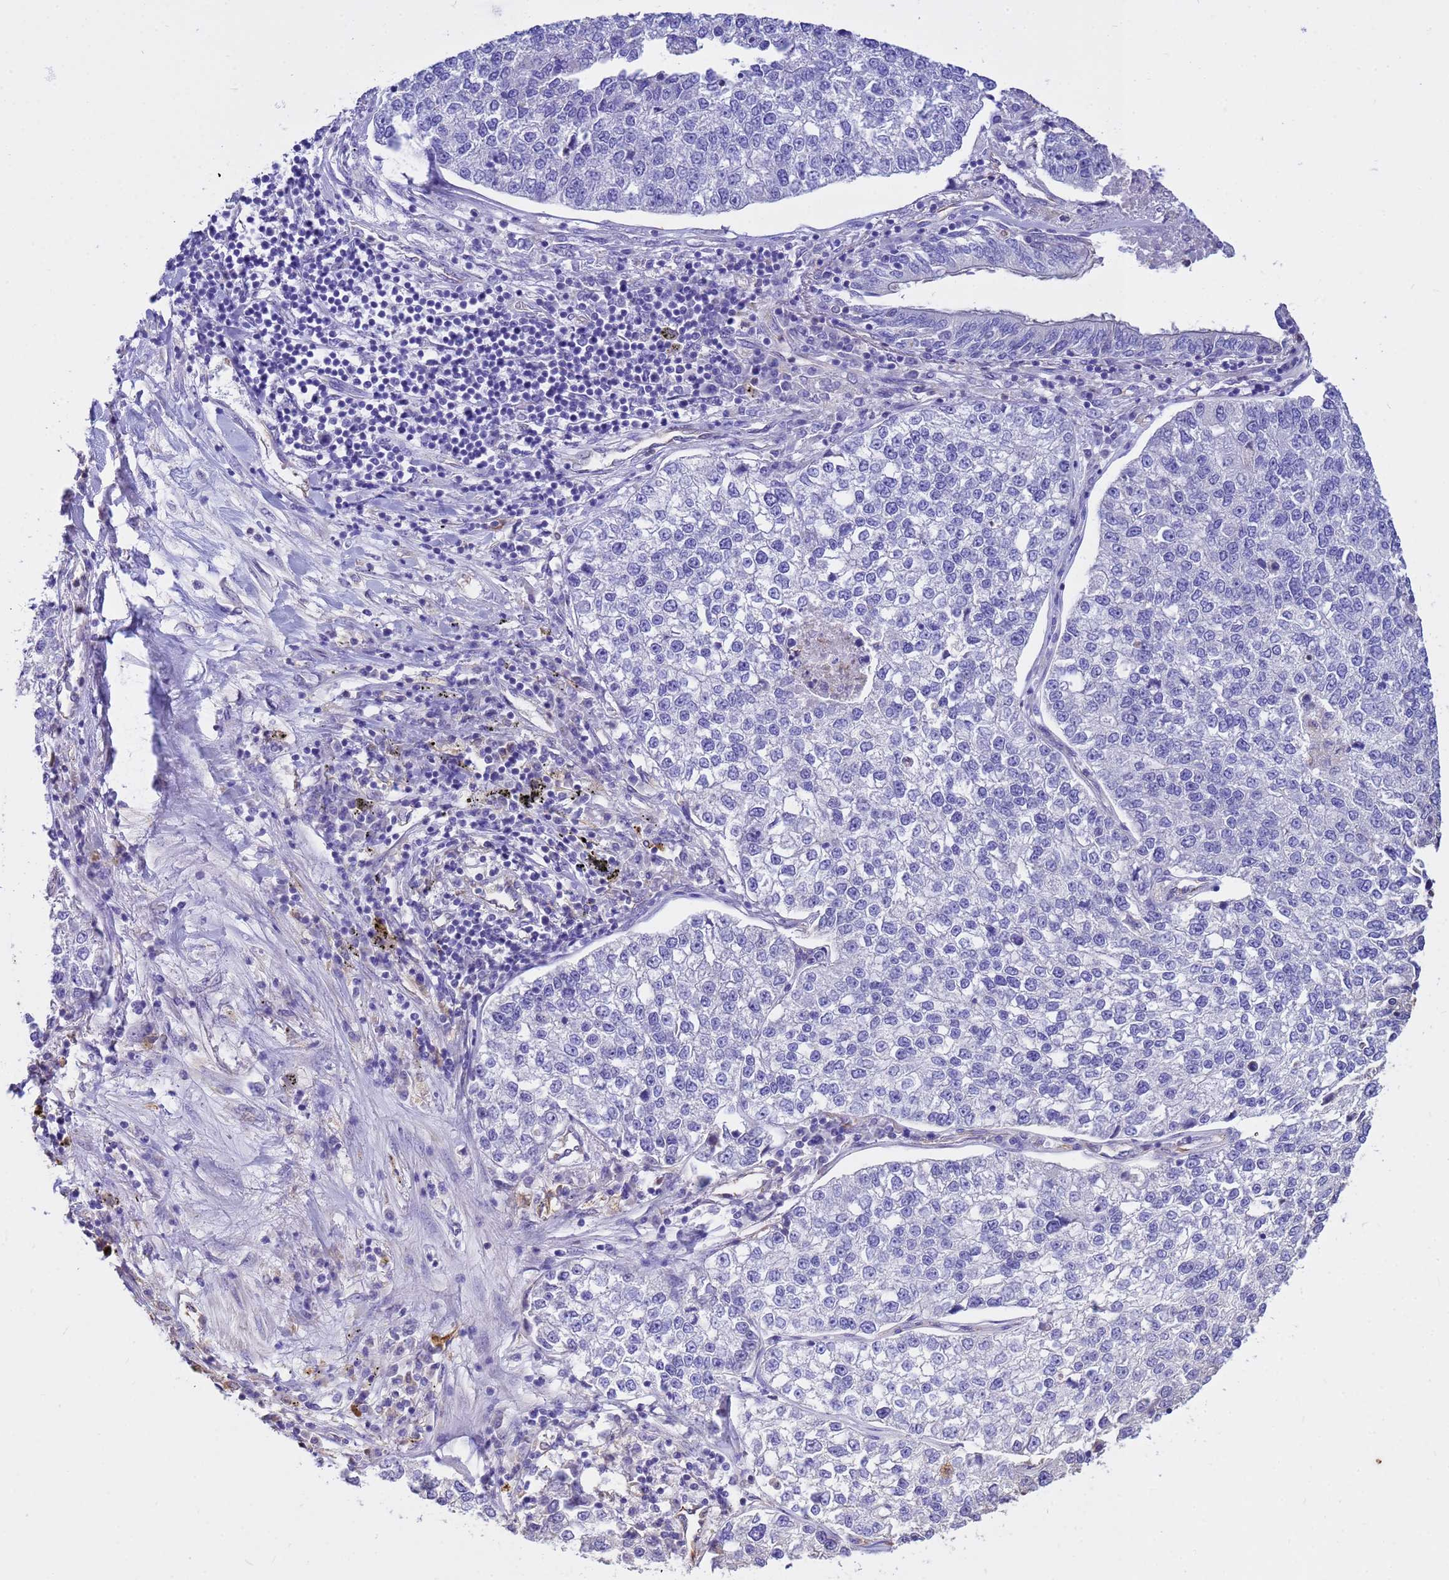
{"staining": {"intensity": "negative", "quantity": "none", "location": "none"}, "tissue": "lung cancer", "cell_type": "Tumor cells", "image_type": "cancer", "snomed": [{"axis": "morphology", "description": "Adenocarcinoma, NOS"}, {"axis": "topography", "description": "Lung"}], "caption": "Immunohistochemical staining of lung cancer shows no significant positivity in tumor cells.", "gene": "TCEAL3", "patient": {"sex": "male", "age": 49}}